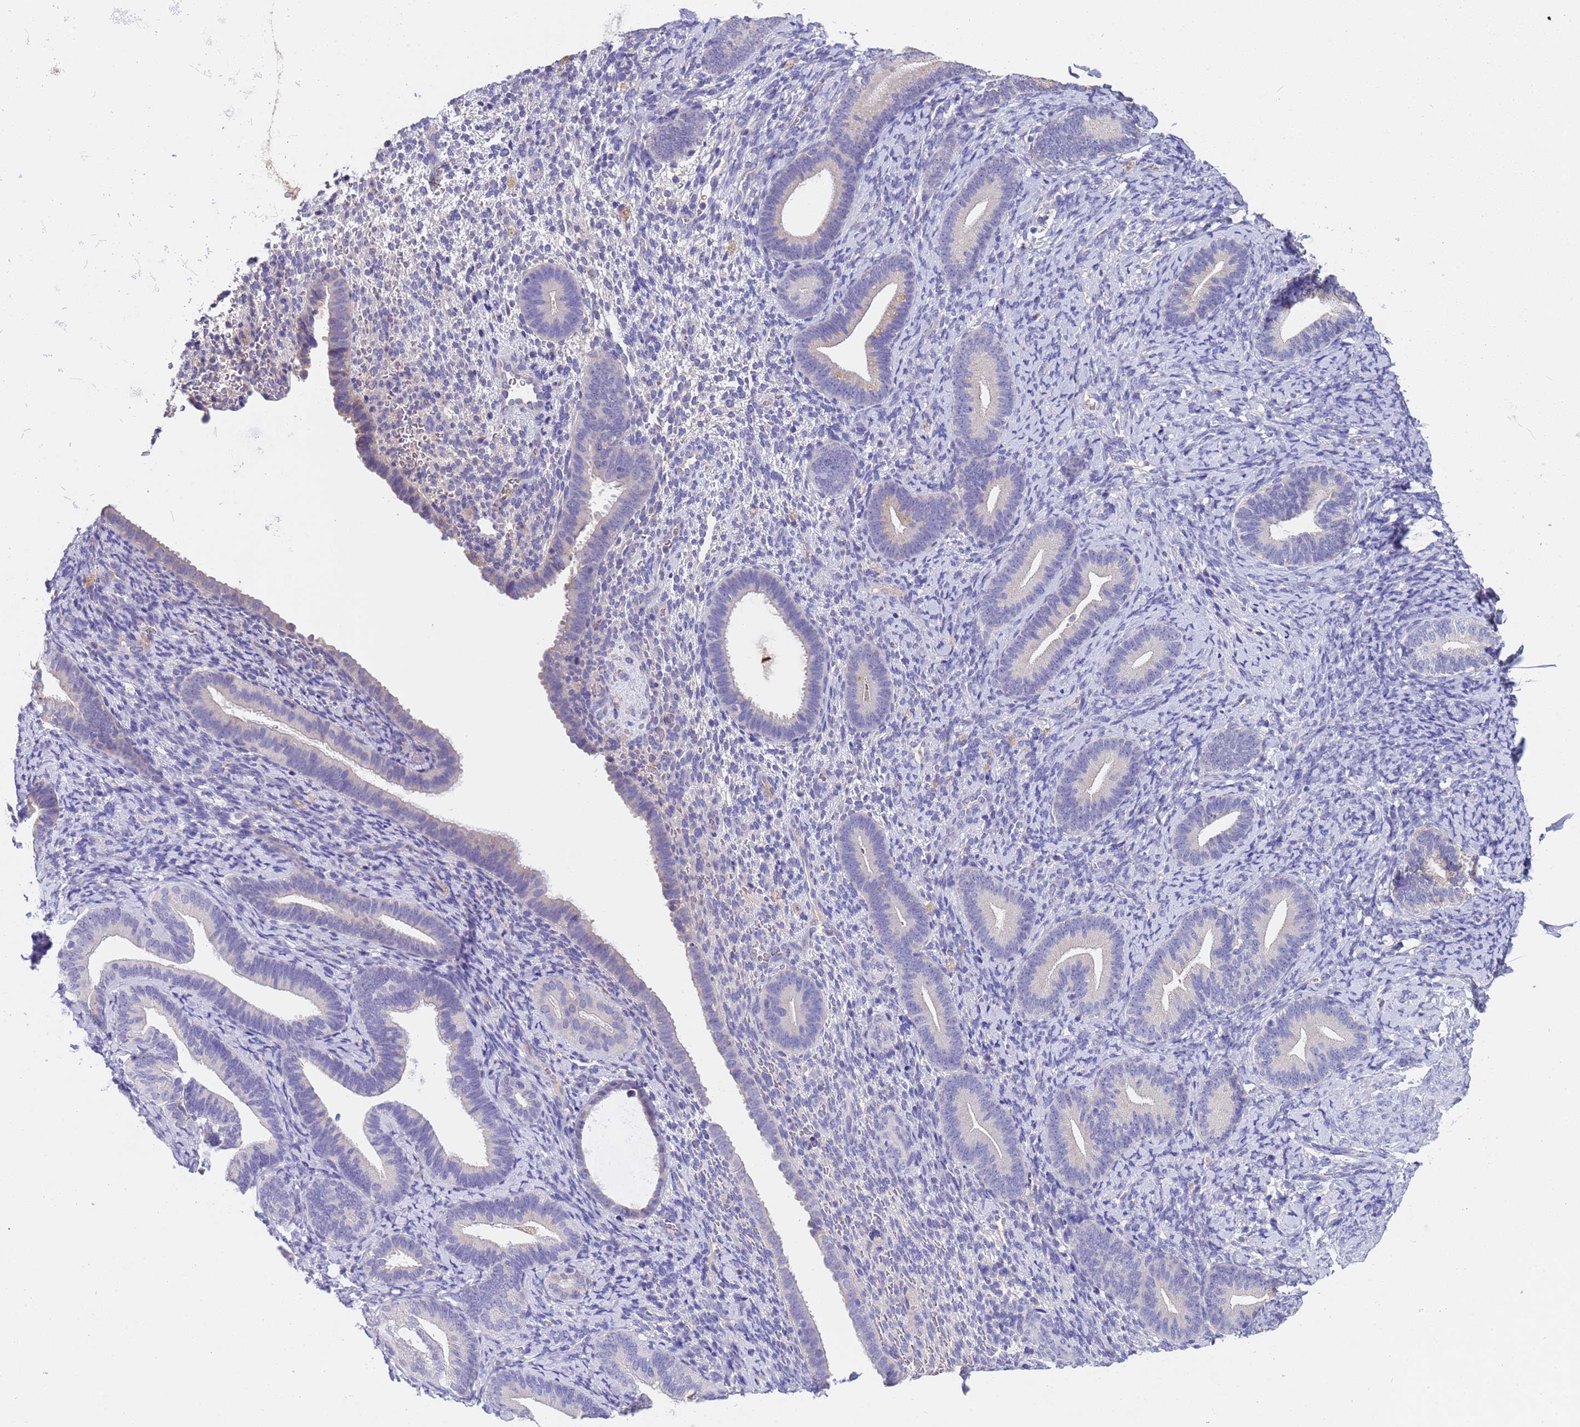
{"staining": {"intensity": "negative", "quantity": "none", "location": "none"}, "tissue": "endometrium", "cell_type": "Cells in endometrial stroma", "image_type": "normal", "snomed": [{"axis": "morphology", "description": "Normal tissue, NOS"}, {"axis": "topography", "description": "Endometrium"}], "caption": "Immunohistochemistry image of benign endometrium: human endometrium stained with DAB exhibits no significant protein positivity in cells in endometrial stroma. Brightfield microscopy of immunohistochemistry stained with DAB (3,3'-diaminobenzidine) (brown) and hematoxylin (blue), captured at high magnification.", "gene": "SLC24A3", "patient": {"sex": "female", "age": 65}}